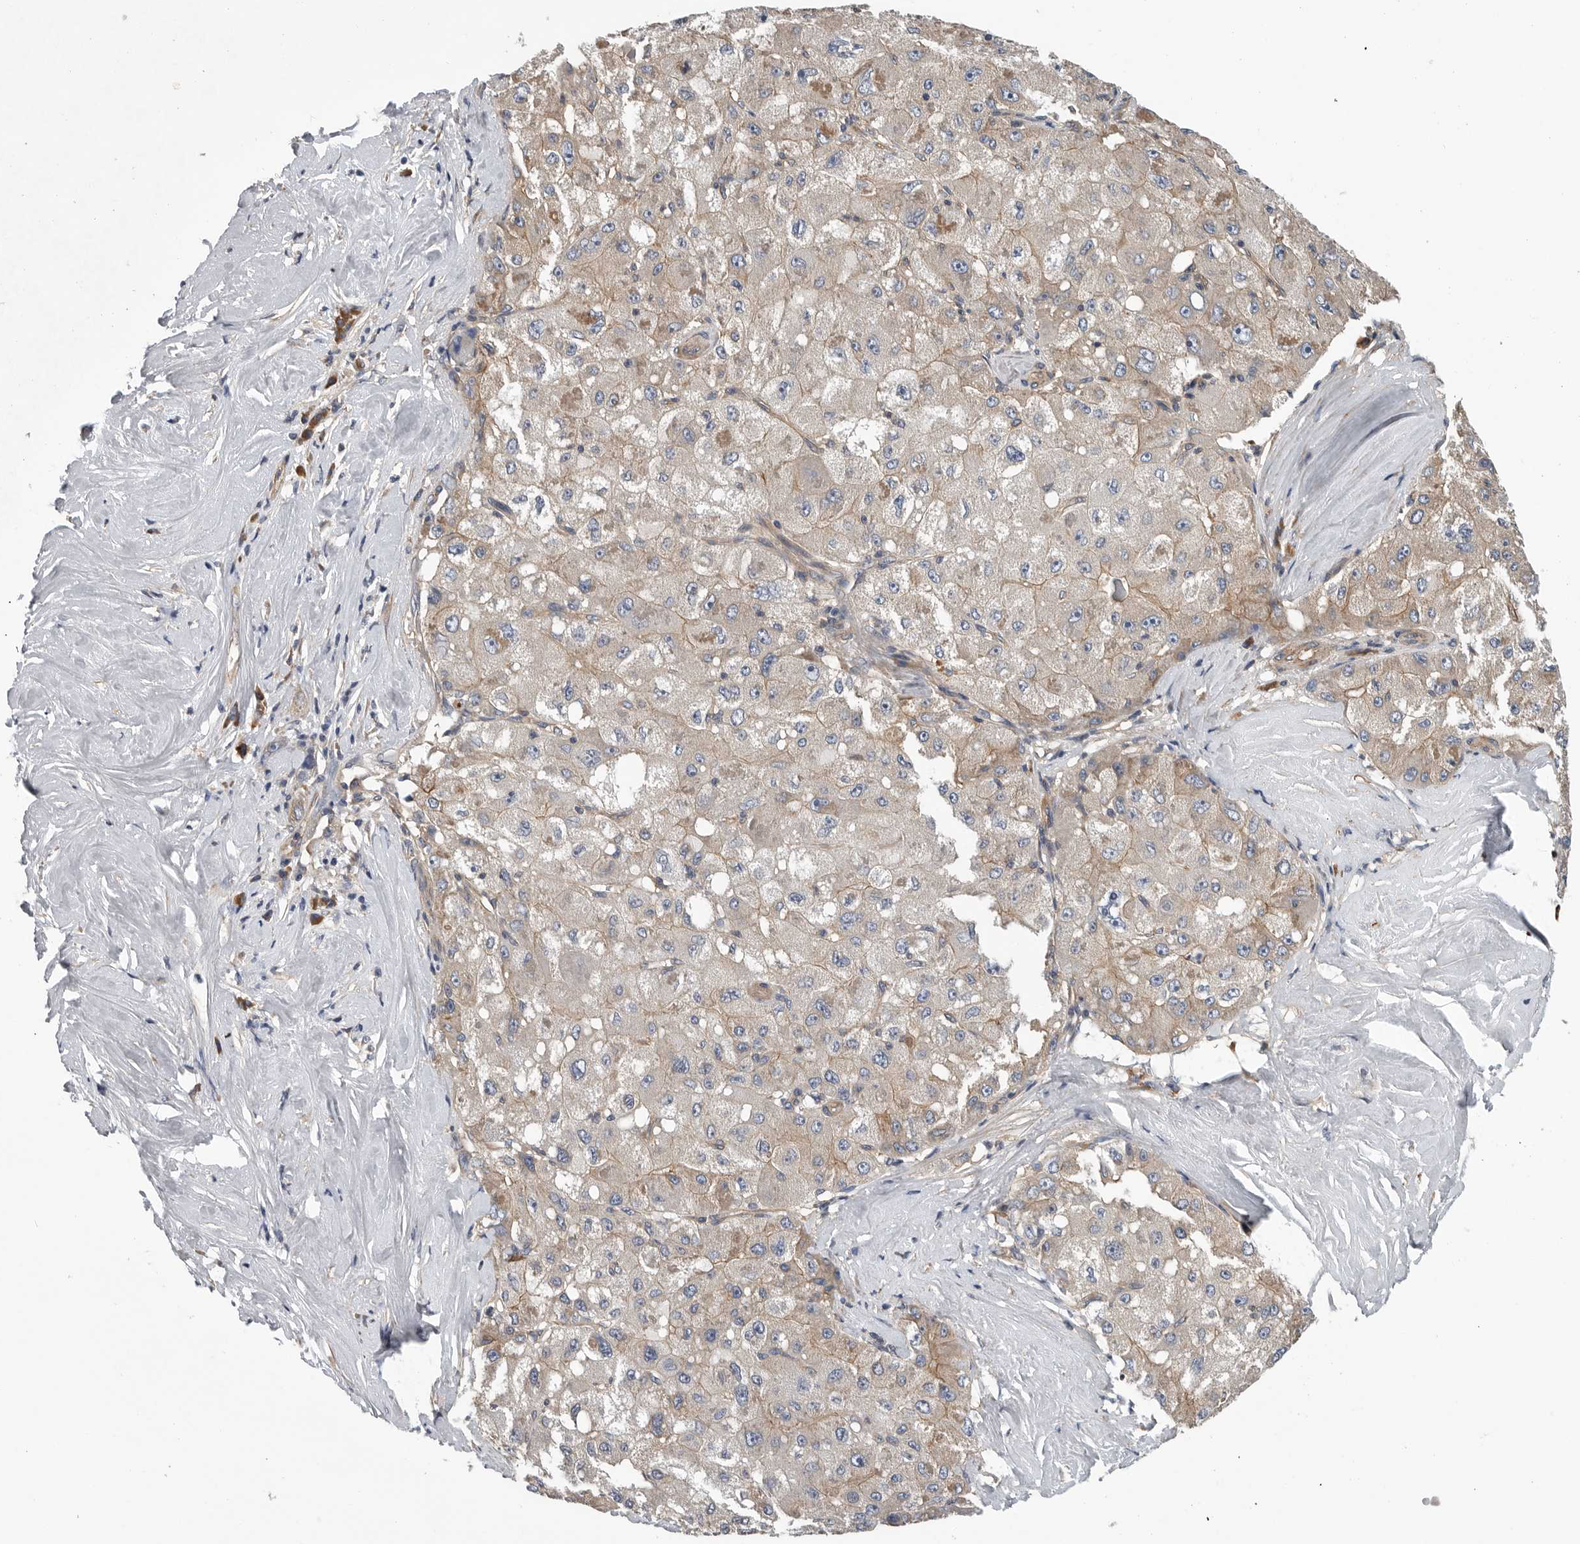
{"staining": {"intensity": "weak", "quantity": "<25%", "location": "cytoplasmic/membranous"}, "tissue": "liver cancer", "cell_type": "Tumor cells", "image_type": "cancer", "snomed": [{"axis": "morphology", "description": "Carcinoma, Hepatocellular, NOS"}, {"axis": "topography", "description": "Liver"}], "caption": "Image shows no protein expression in tumor cells of liver hepatocellular carcinoma tissue. (DAB (3,3'-diaminobenzidine) immunohistochemistry visualized using brightfield microscopy, high magnification).", "gene": "OXR1", "patient": {"sex": "male", "age": 80}}